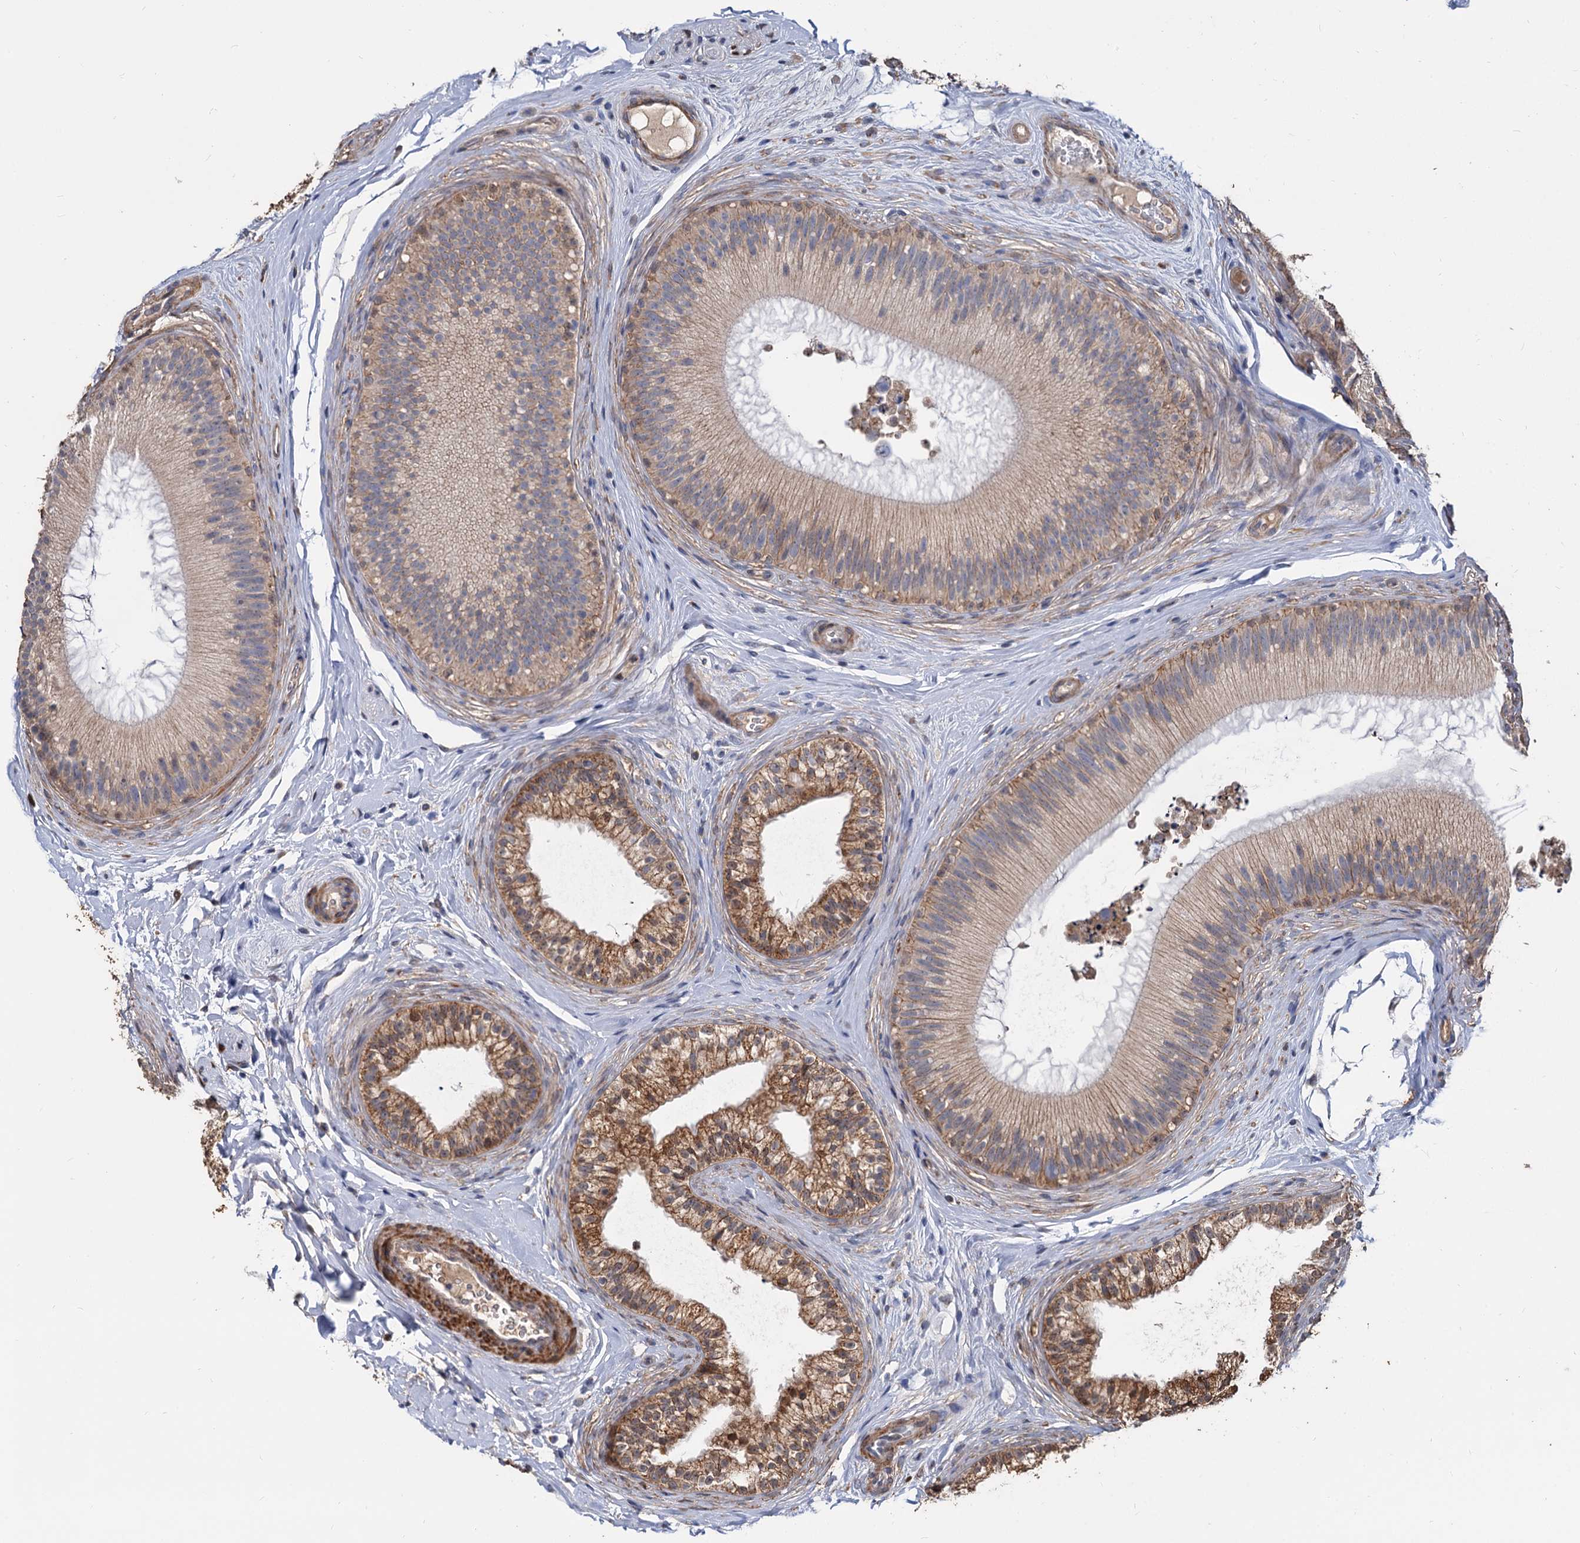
{"staining": {"intensity": "moderate", "quantity": "25%-75%", "location": "cytoplasmic/membranous"}, "tissue": "epididymis", "cell_type": "Glandular cells", "image_type": "normal", "snomed": [{"axis": "morphology", "description": "Normal tissue, NOS"}, {"axis": "topography", "description": "Epididymis"}], "caption": "Epididymis stained with a brown dye exhibits moderate cytoplasmic/membranous positive staining in approximately 25%-75% of glandular cells.", "gene": "ALKBH7", "patient": {"sex": "male", "age": 45}}